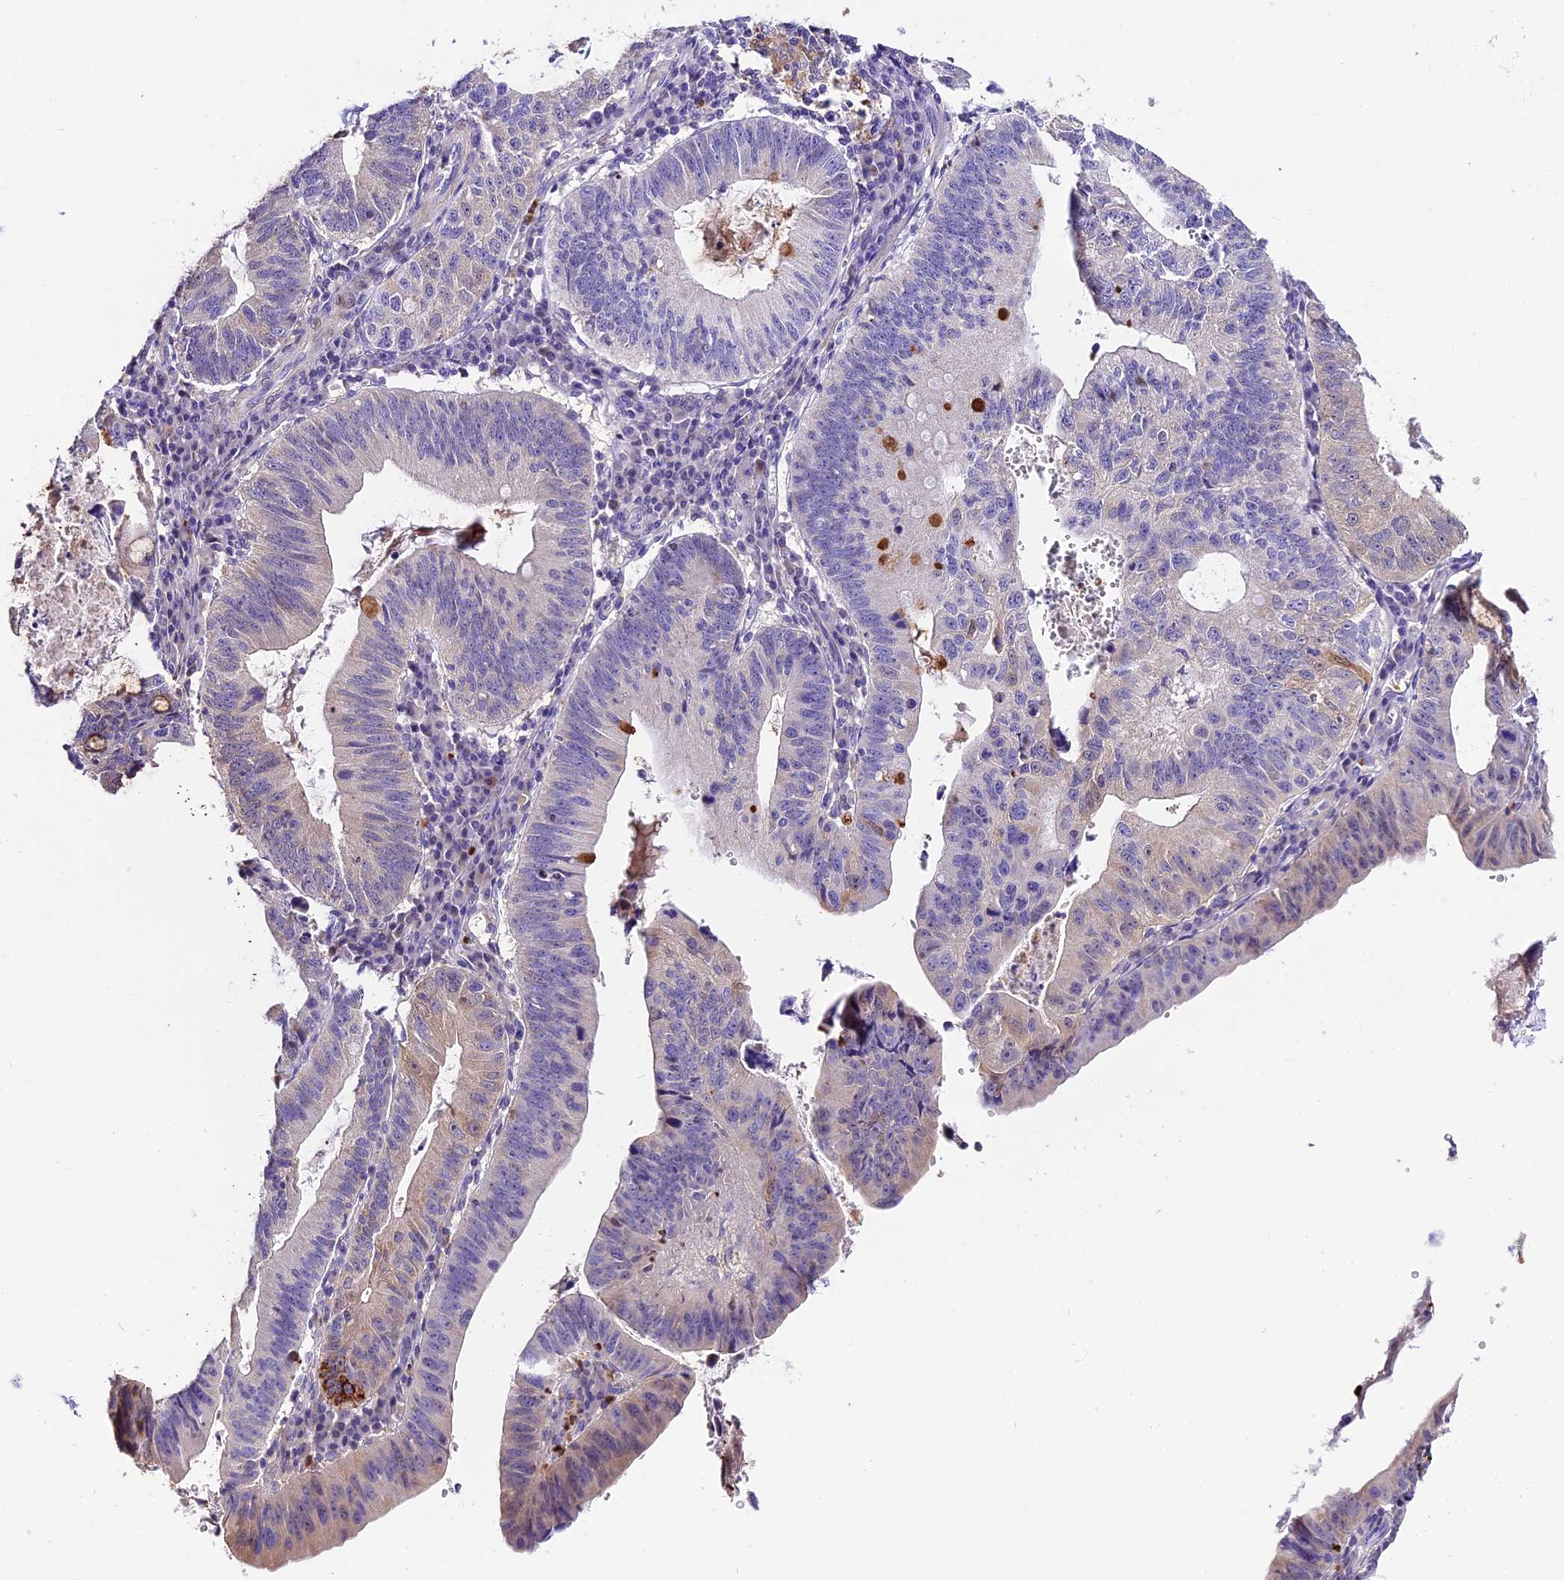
{"staining": {"intensity": "moderate", "quantity": "<25%", "location": "cytoplasmic/membranous"}, "tissue": "stomach cancer", "cell_type": "Tumor cells", "image_type": "cancer", "snomed": [{"axis": "morphology", "description": "Adenocarcinoma, NOS"}, {"axis": "topography", "description": "Stomach"}], "caption": "Stomach cancer (adenocarcinoma) was stained to show a protein in brown. There is low levels of moderate cytoplasmic/membranous expression in about <25% of tumor cells.", "gene": "MAP3K7CL", "patient": {"sex": "male", "age": 59}}